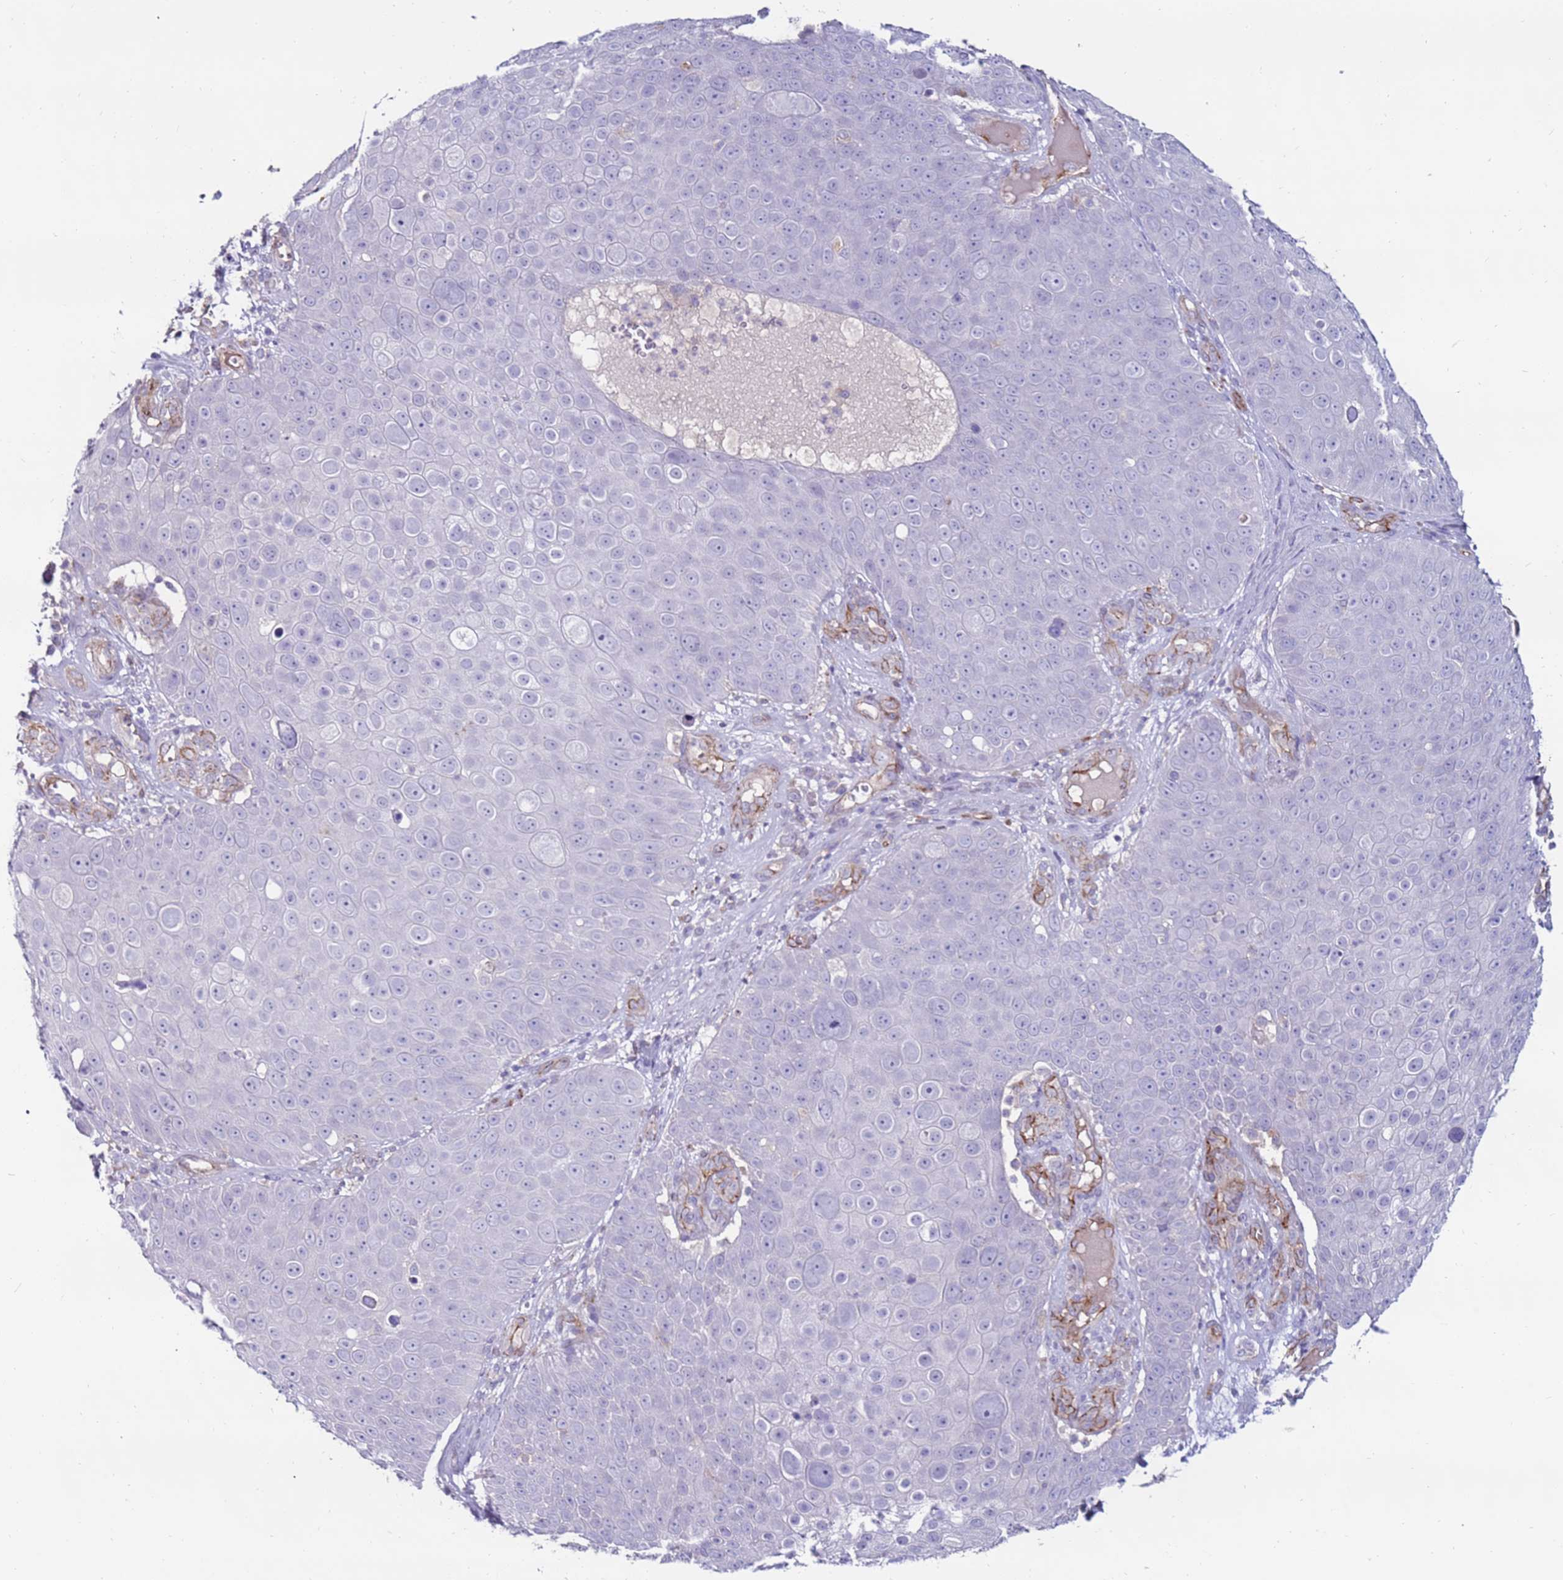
{"staining": {"intensity": "negative", "quantity": "none", "location": "none"}, "tissue": "skin cancer", "cell_type": "Tumor cells", "image_type": "cancer", "snomed": [{"axis": "morphology", "description": "Squamous cell carcinoma, NOS"}, {"axis": "topography", "description": "Skin"}], "caption": "The immunohistochemistry (IHC) micrograph has no significant positivity in tumor cells of skin squamous cell carcinoma tissue.", "gene": "CLEC4M", "patient": {"sex": "male", "age": 71}}